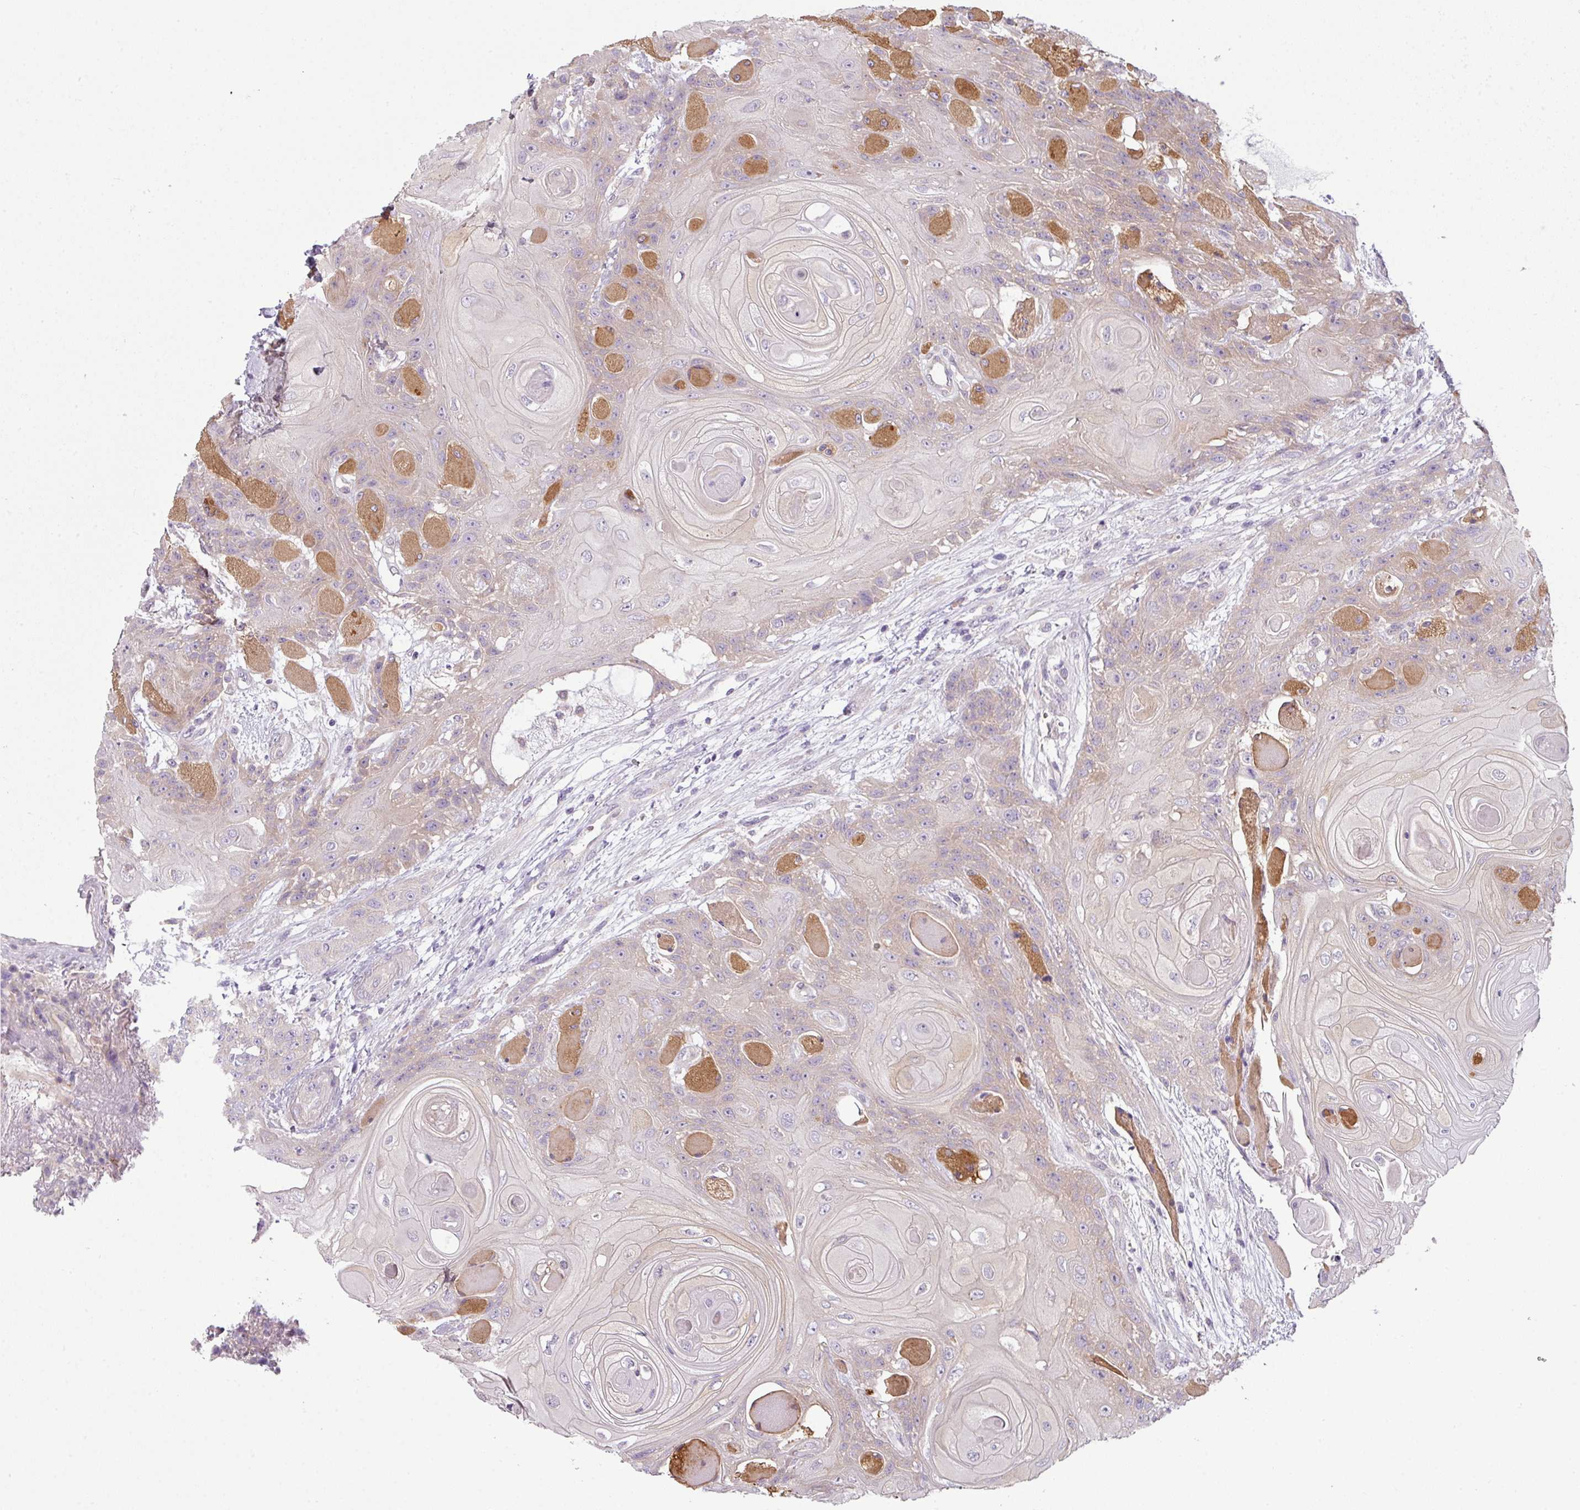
{"staining": {"intensity": "weak", "quantity": "<25%", "location": "cytoplasmic/membranous"}, "tissue": "head and neck cancer", "cell_type": "Tumor cells", "image_type": "cancer", "snomed": [{"axis": "morphology", "description": "Squamous cell carcinoma, NOS"}, {"axis": "topography", "description": "Head-Neck"}], "caption": "Immunohistochemistry (IHC) of head and neck cancer (squamous cell carcinoma) reveals no staining in tumor cells.", "gene": "CAMK2B", "patient": {"sex": "female", "age": 43}}